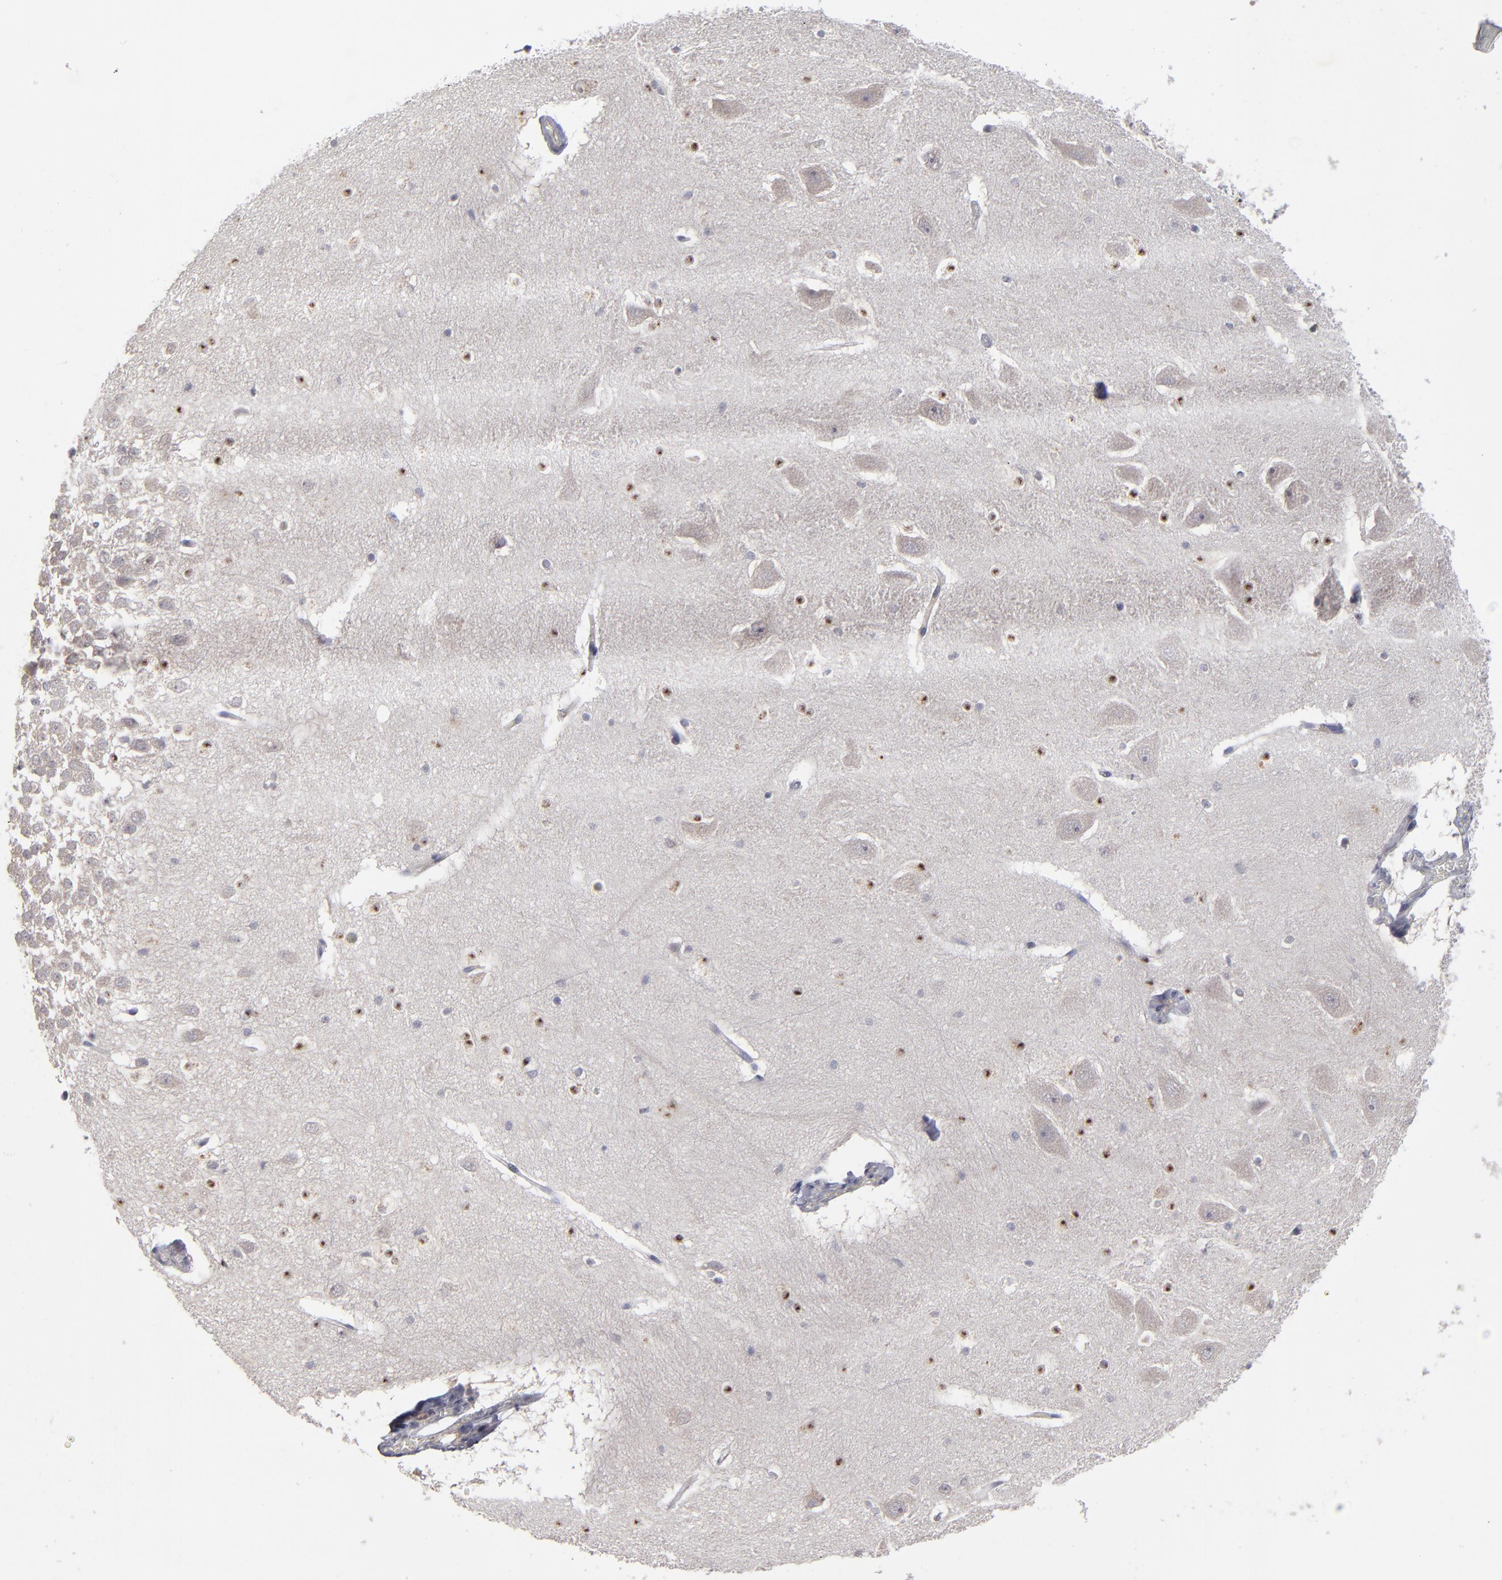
{"staining": {"intensity": "weak", "quantity": "<25%", "location": "cytoplasmic/membranous"}, "tissue": "hippocampus", "cell_type": "Glial cells", "image_type": "normal", "snomed": [{"axis": "morphology", "description": "Normal tissue, NOS"}, {"axis": "topography", "description": "Hippocampus"}], "caption": "Glial cells show no significant expression in benign hippocampus. Brightfield microscopy of immunohistochemistry (IHC) stained with DAB (brown) and hematoxylin (blue), captured at high magnification.", "gene": "EXD2", "patient": {"sex": "male", "age": 45}}